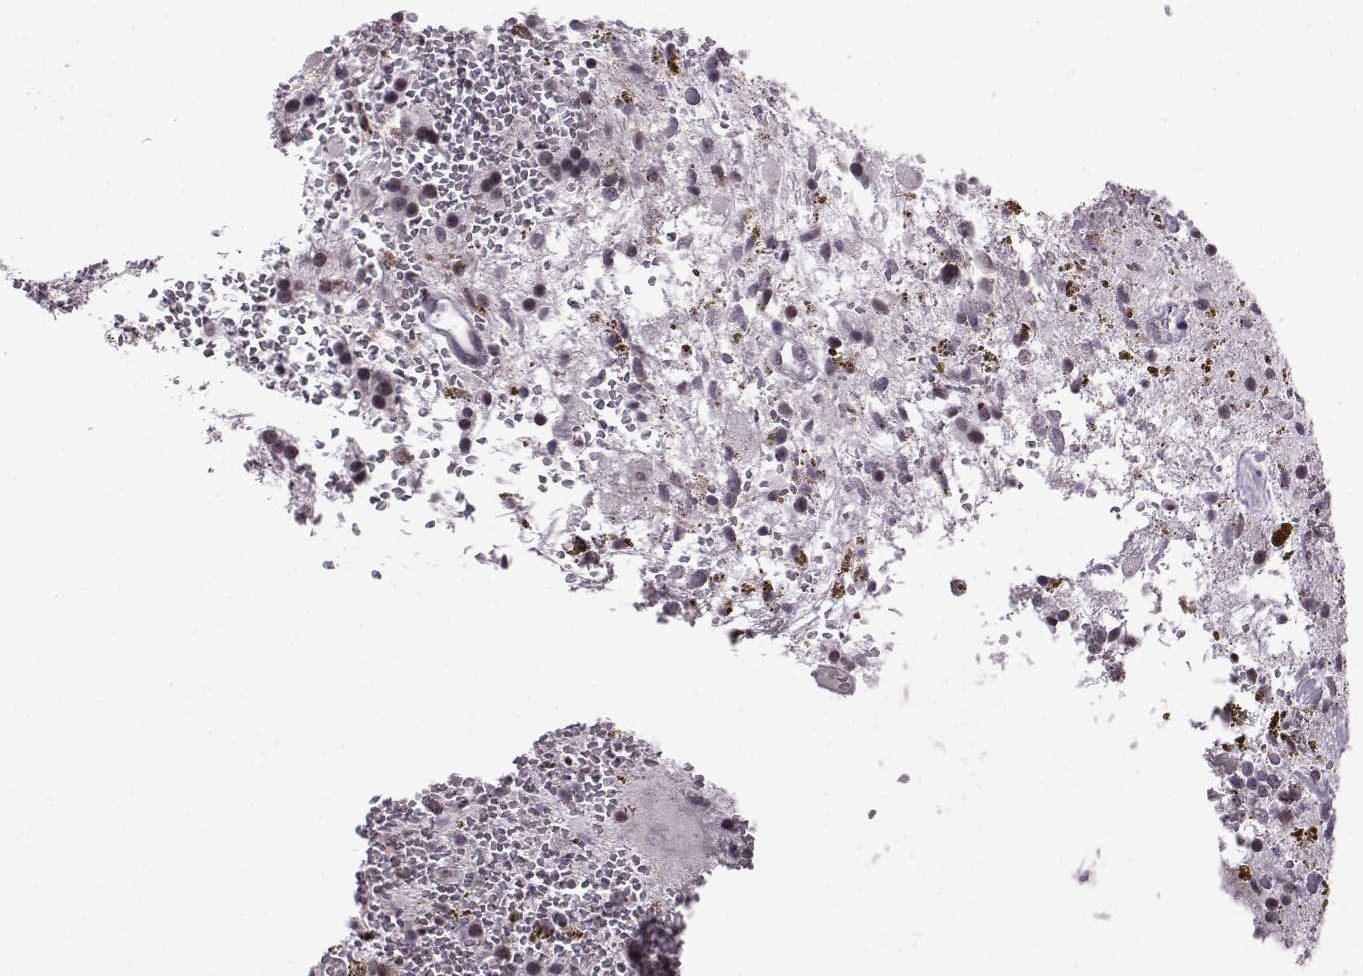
{"staining": {"intensity": "negative", "quantity": "none", "location": "none"}, "tissue": "glioma", "cell_type": "Tumor cells", "image_type": "cancer", "snomed": [{"axis": "morphology", "description": "Glioma, malignant, Low grade"}, {"axis": "topography", "description": "Cerebellum"}], "caption": "This photomicrograph is of glioma stained with IHC to label a protein in brown with the nuclei are counter-stained blue. There is no expression in tumor cells. (Immunohistochemistry (ihc), brightfield microscopy, high magnification).", "gene": "SLC28A2", "patient": {"sex": "female", "age": 14}}